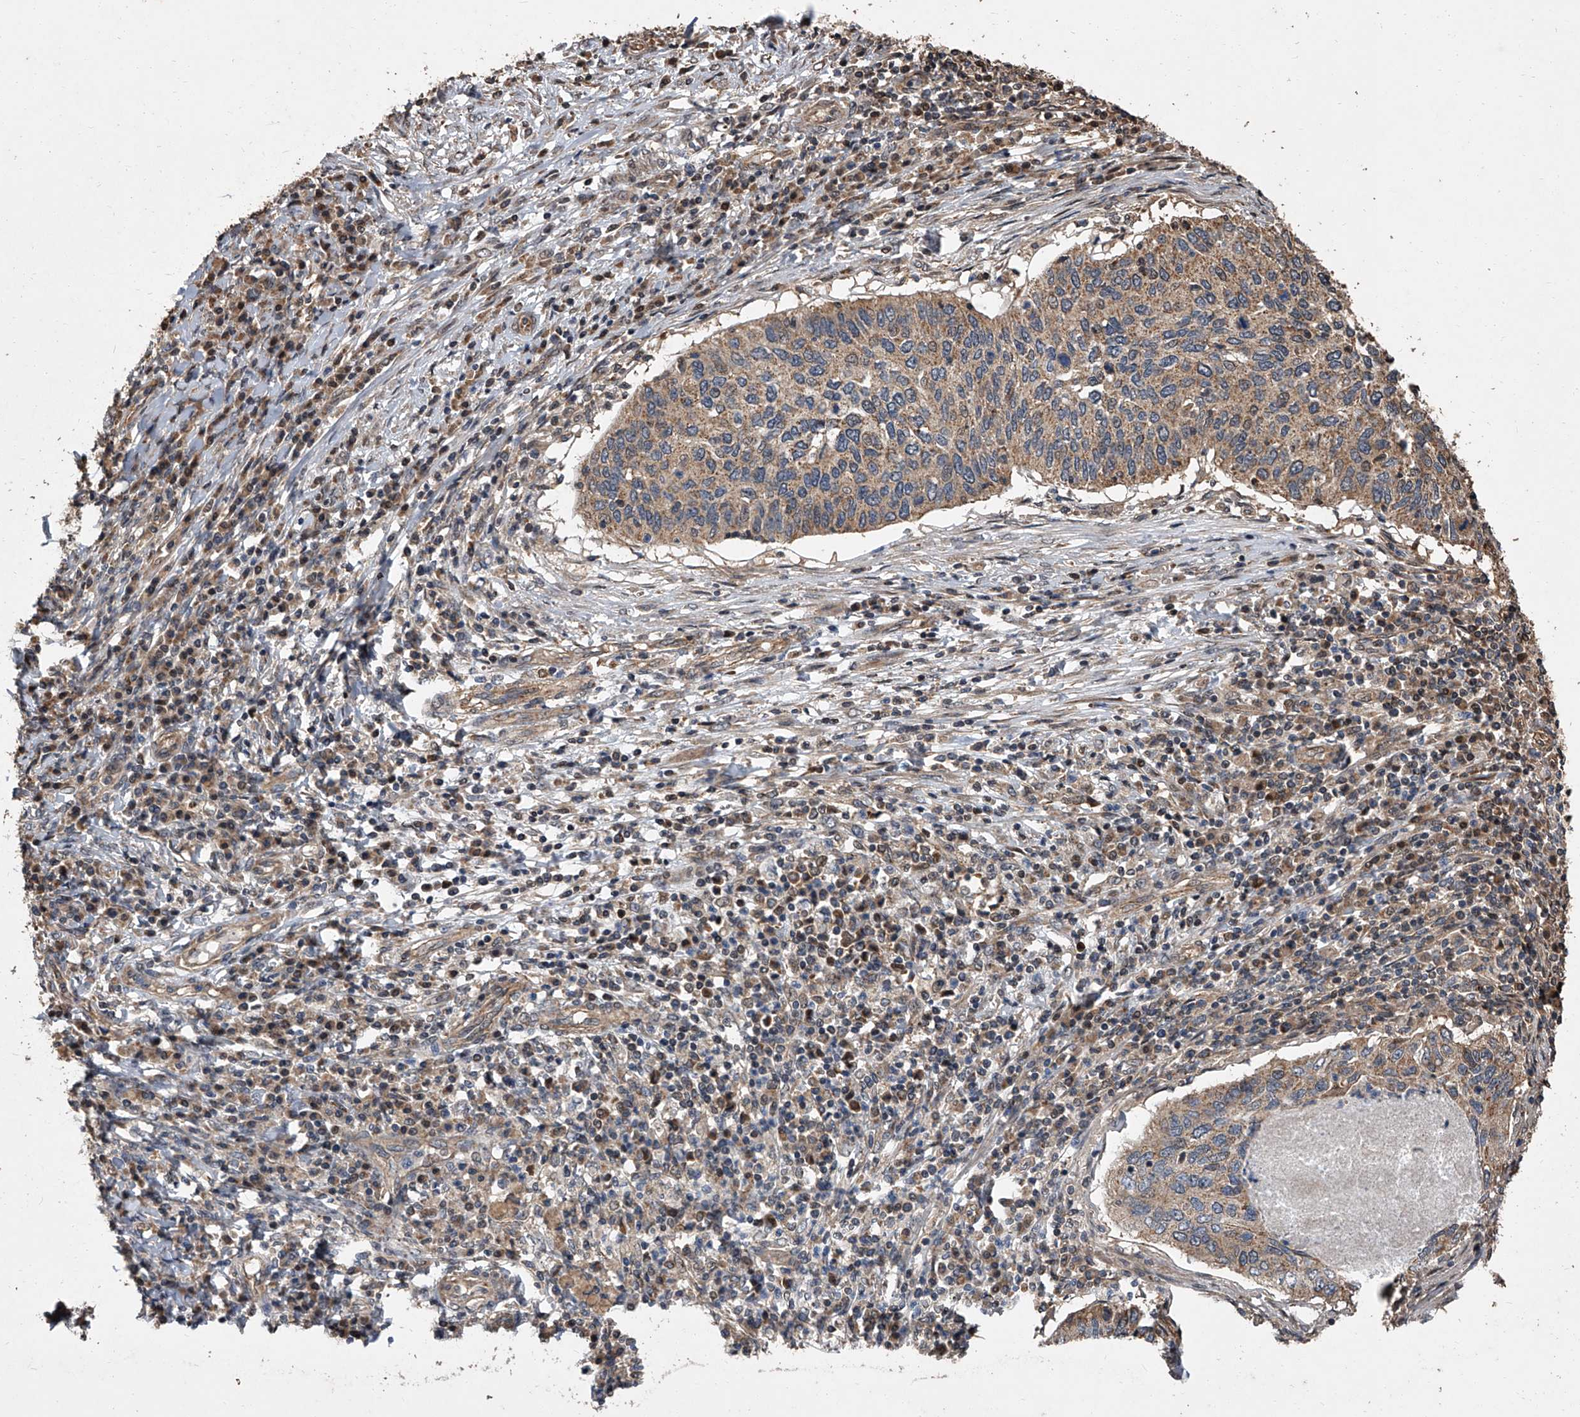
{"staining": {"intensity": "moderate", "quantity": ">75%", "location": "cytoplasmic/membranous"}, "tissue": "cervical cancer", "cell_type": "Tumor cells", "image_type": "cancer", "snomed": [{"axis": "morphology", "description": "Squamous cell carcinoma, NOS"}, {"axis": "topography", "description": "Cervix"}], "caption": "Tumor cells reveal moderate cytoplasmic/membranous staining in approximately >75% of cells in cervical cancer (squamous cell carcinoma). The protein is shown in brown color, while the nuclei are stained blue.", "gene": "LTV1", "patient": {"sex": "female", "age": 38}}